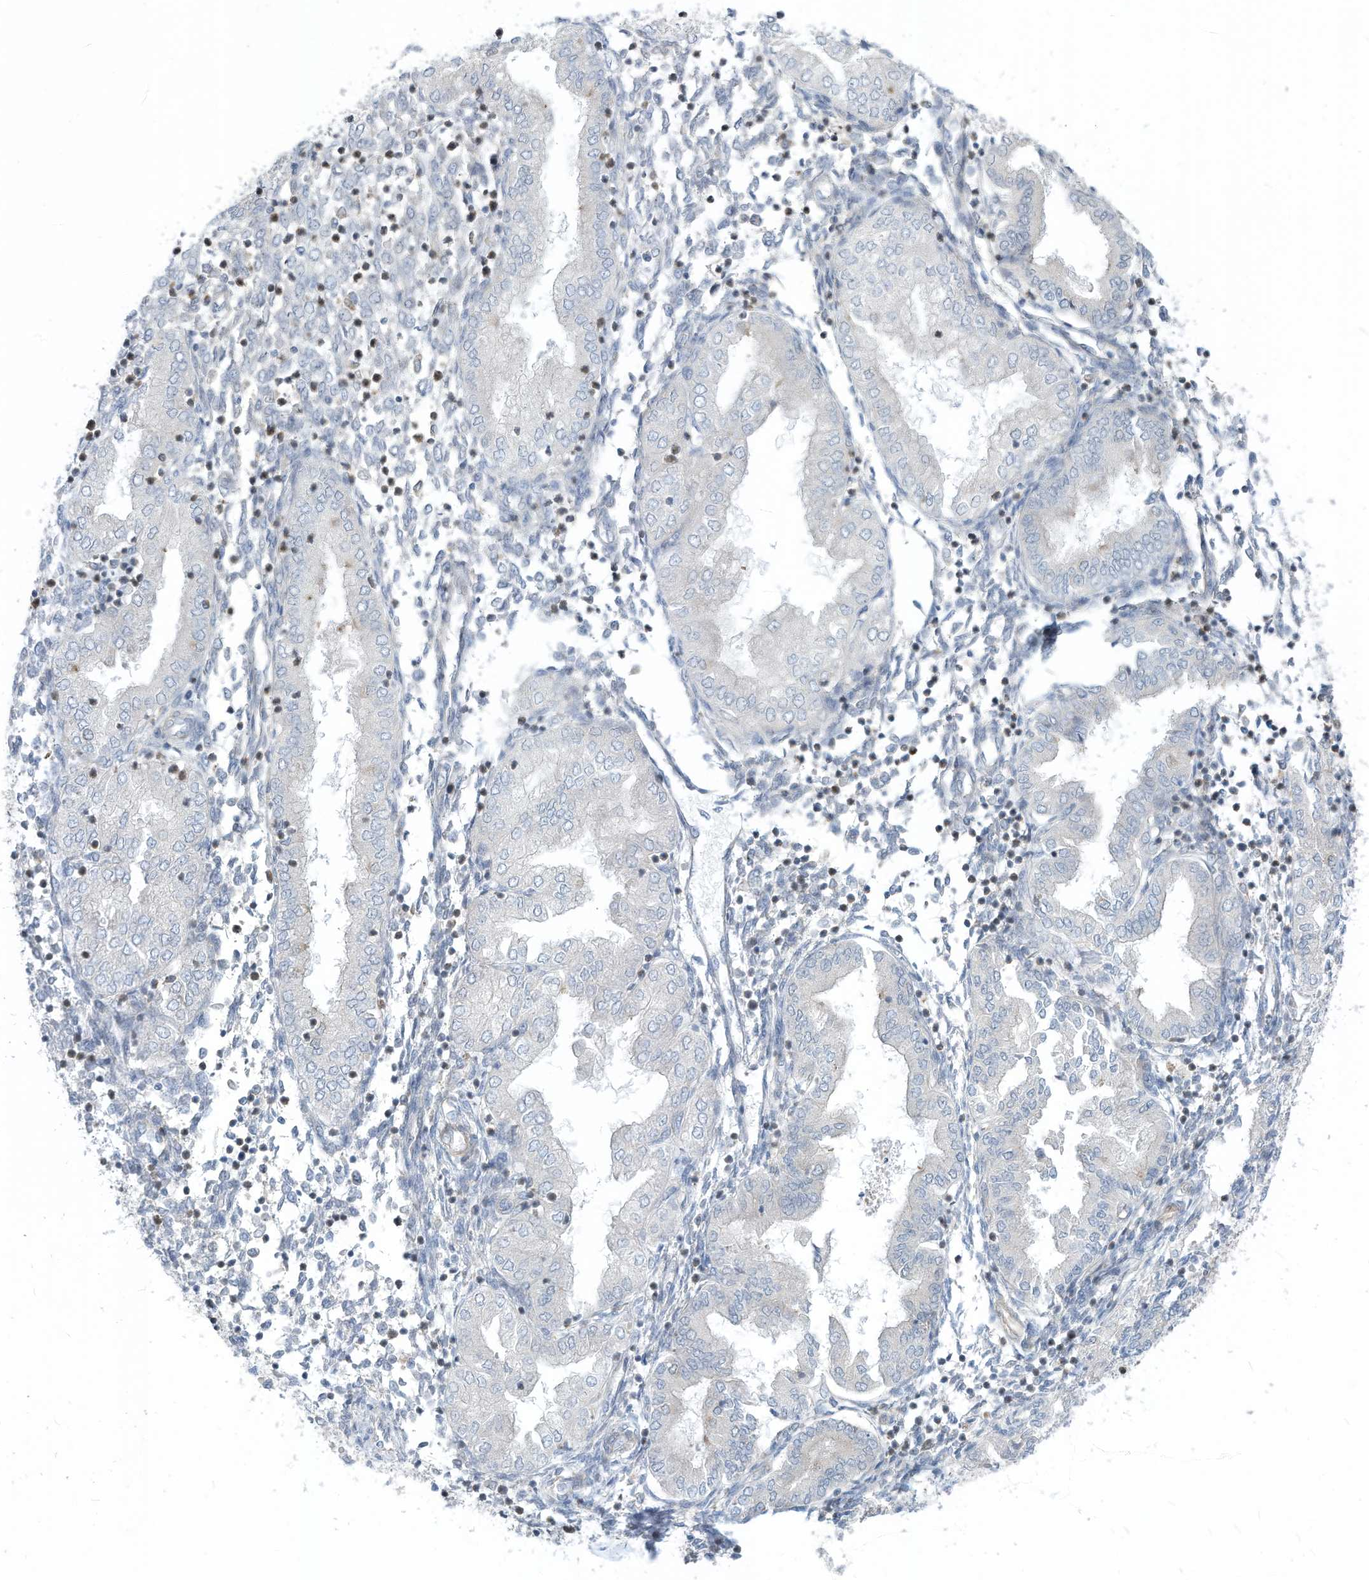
{"staining": {"intensity": "negative", "quantity": "none", "location": "none"}, "tissue": "endometrium", "cell_type": "Cells in endometrial stroma", "image_type": "normal", "snomed": [{"axis": "morphology", "description": "Normal tissue, NOS"}, {"axis": "topography", "description": "Endometrium"}], "caption": "High magnification brightfield microscopy of unremarkable endometrium stained with DAB (brown) and counterstained with hematoxylin (blue): cells in endometrial stroma show no significant staining. (DAB immunohistochemistry, high magnification).", "gene": "GPATCH3", "patient": {"sex": "female", "age": 53}}